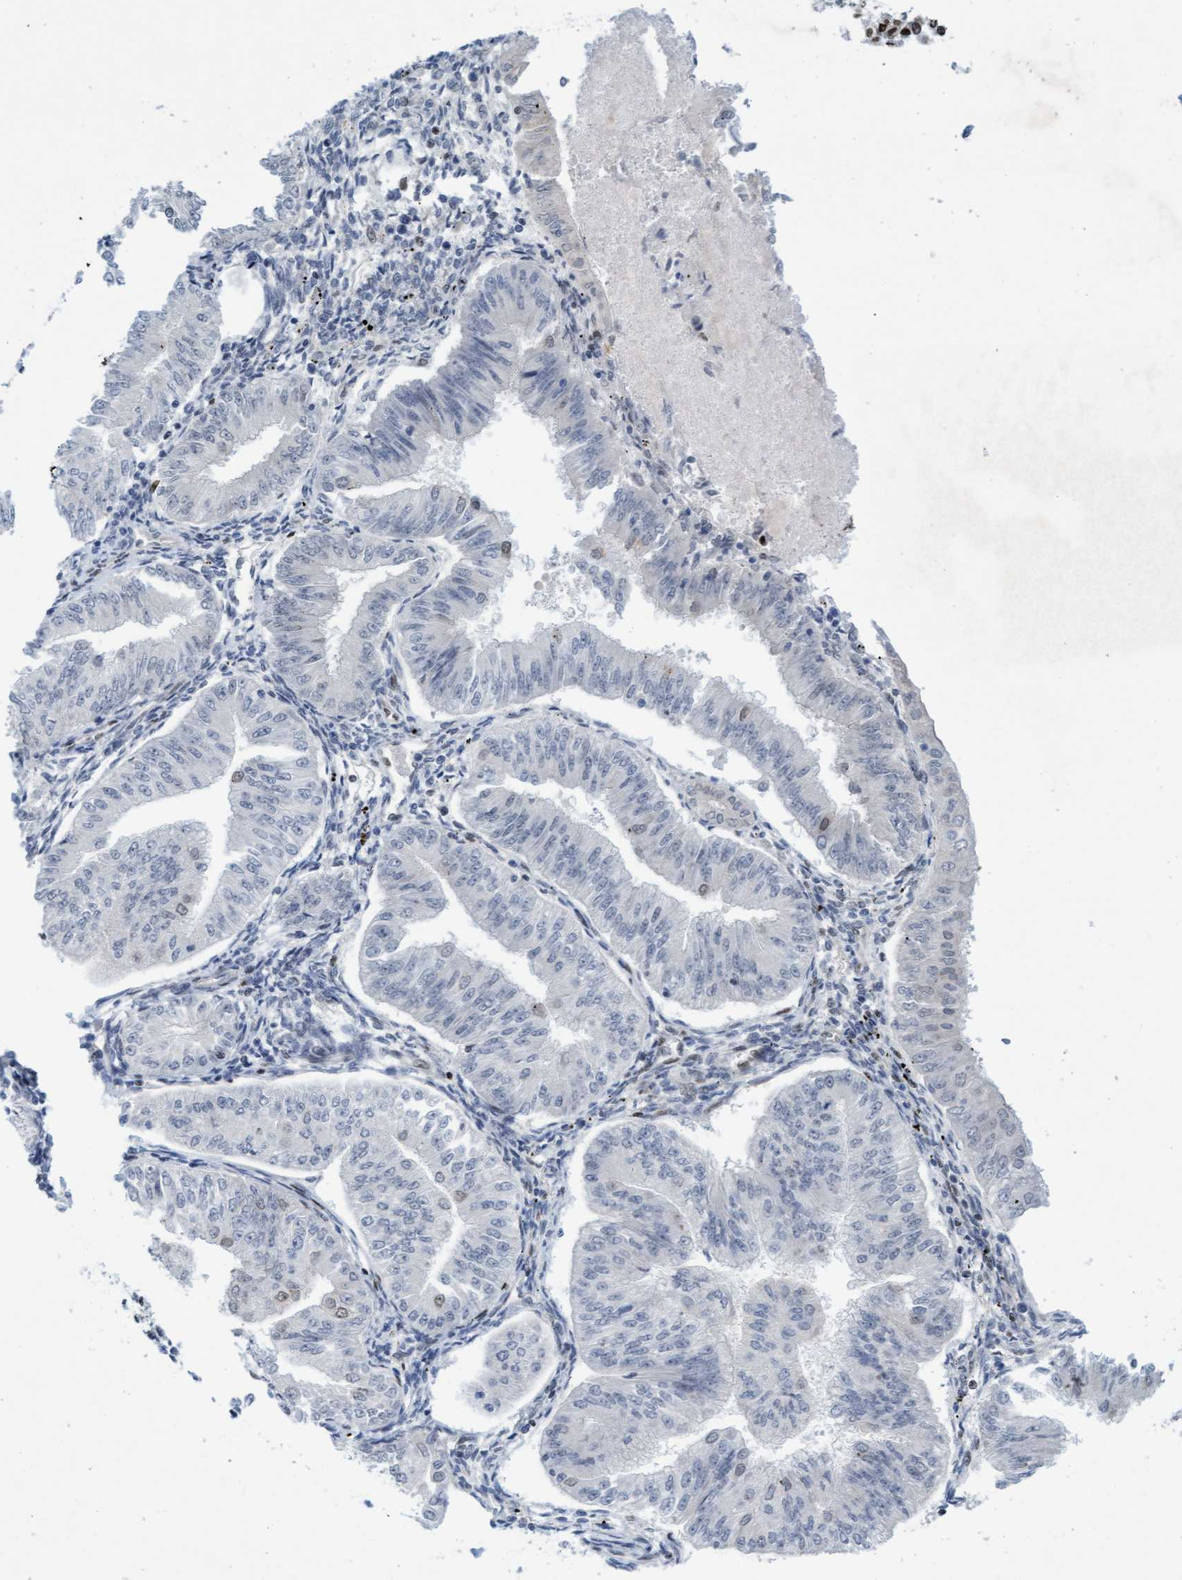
{"staining": {"intensity": "negative", "quantity": "none", "location": "none"}, "tissue": "endometrial cancer", "cell_type": "Tumor cells", "image_type": "cancer", "snomed": [{"axis": "morphology", "description": "Normal tissue, NOS"}, {"axis": "morphology", "description": "Adenocarcinoma, NOS"}, {"axis": "topography", "description": "Endometrium"}], "caption": "An IHC histopathology image of endometrial cancer is shown. There is no staining in tumor cells of endometrial cancer.", "gene": "GLRX2", "patient": {"sex": "female", "age": 53}}